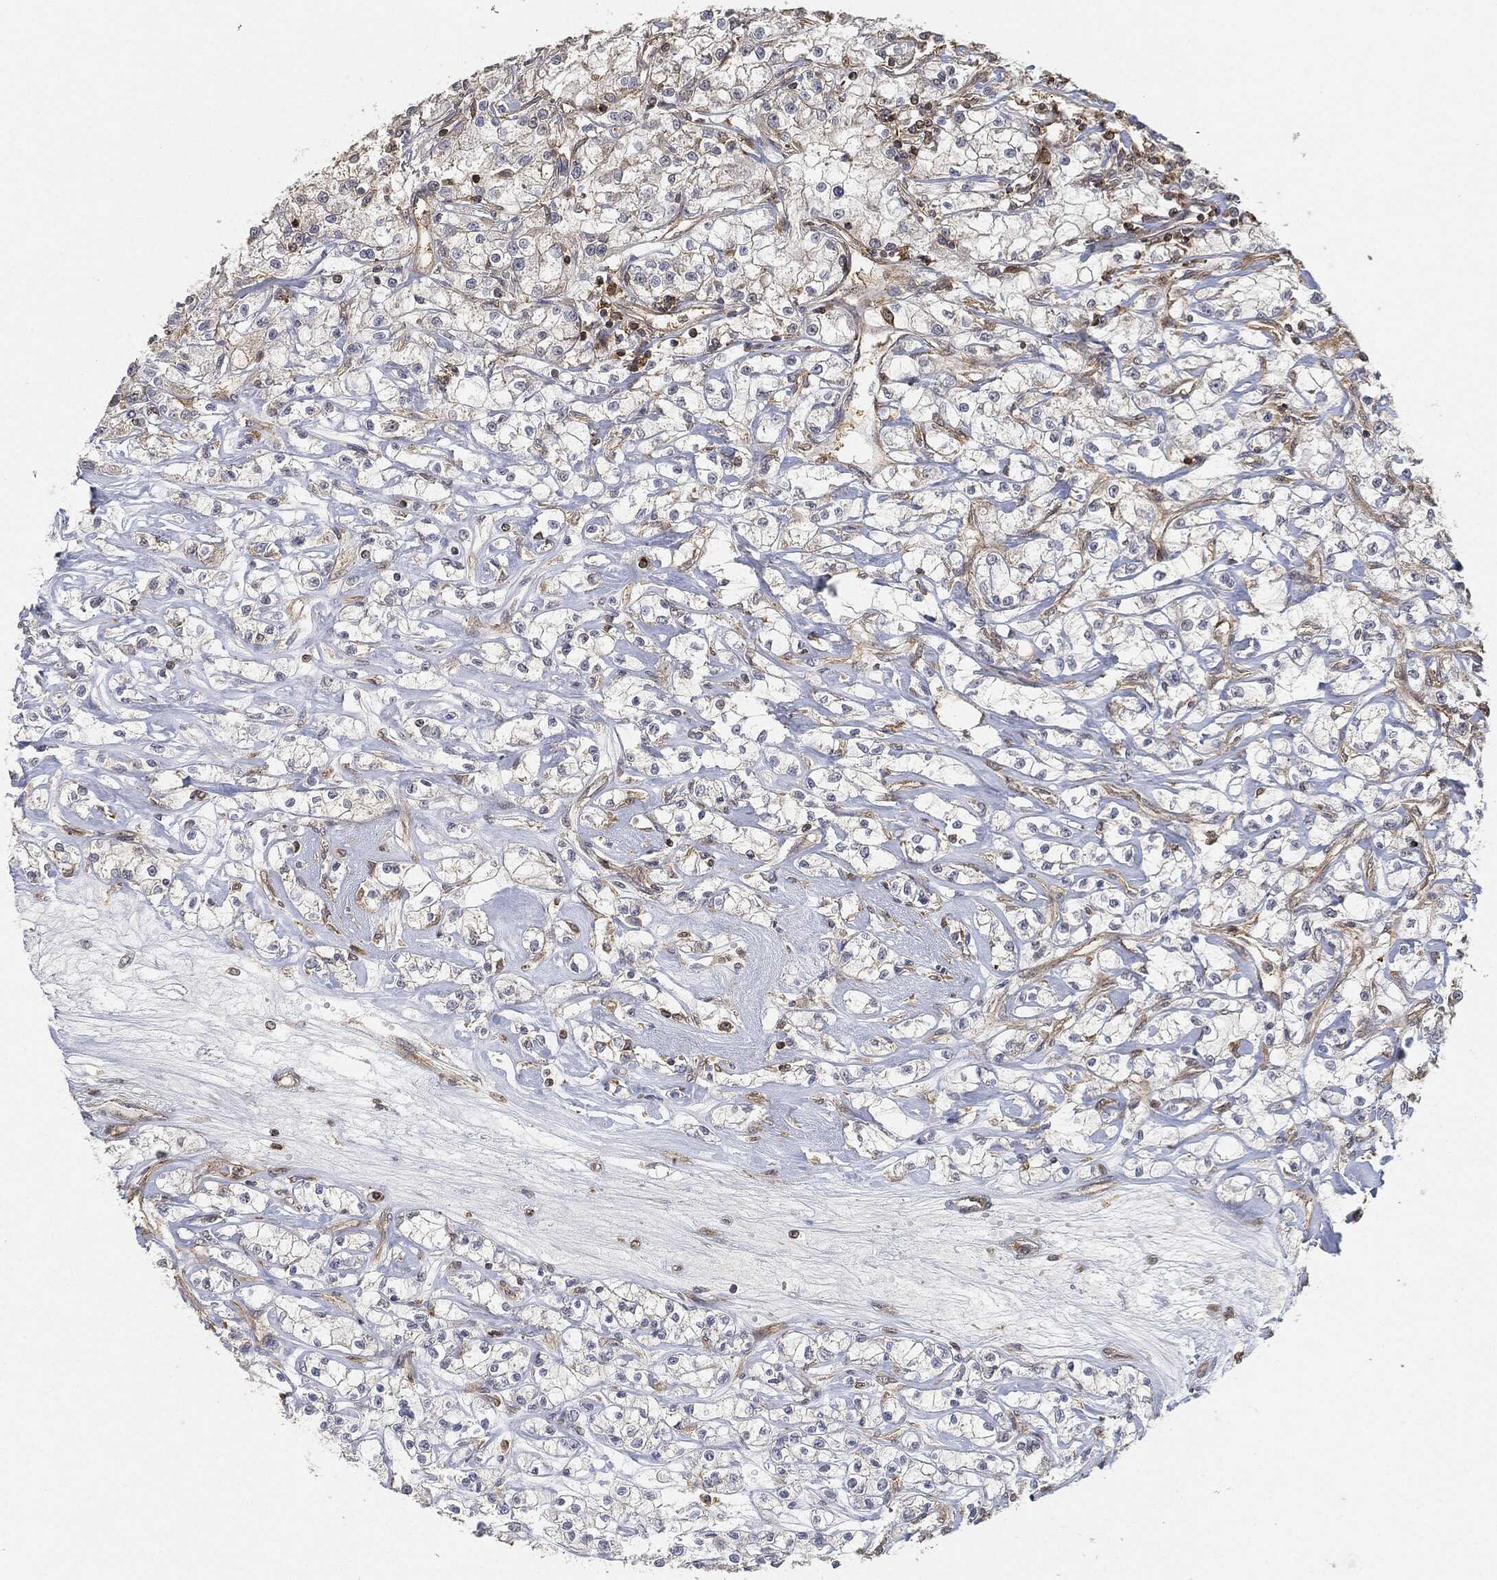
{"staining": {"intensity": "negative", "quantity": "none", "location": "none"}, "tissue": "renal cancer", "cell_type": "Tumor cells", "image_type": "cancer", "snomed": [{"axis": "morphology", "description": "Adenocarcinoma, NOS"}, {"axis": "topography", "description": "Kidney"}], "caption": "Histopathology image shows no significant protein positivity in tumor cells of renal adenocarcinoma. The staining was performed using DAB (3,3'-diaminobenzidine) to visualize the protein expression in brown, while the nuclei were stained in blue with hematoxylin (Magnification: 20x).", "gene": "TPT1", "patient": {"sex": "female", "age": 59}}